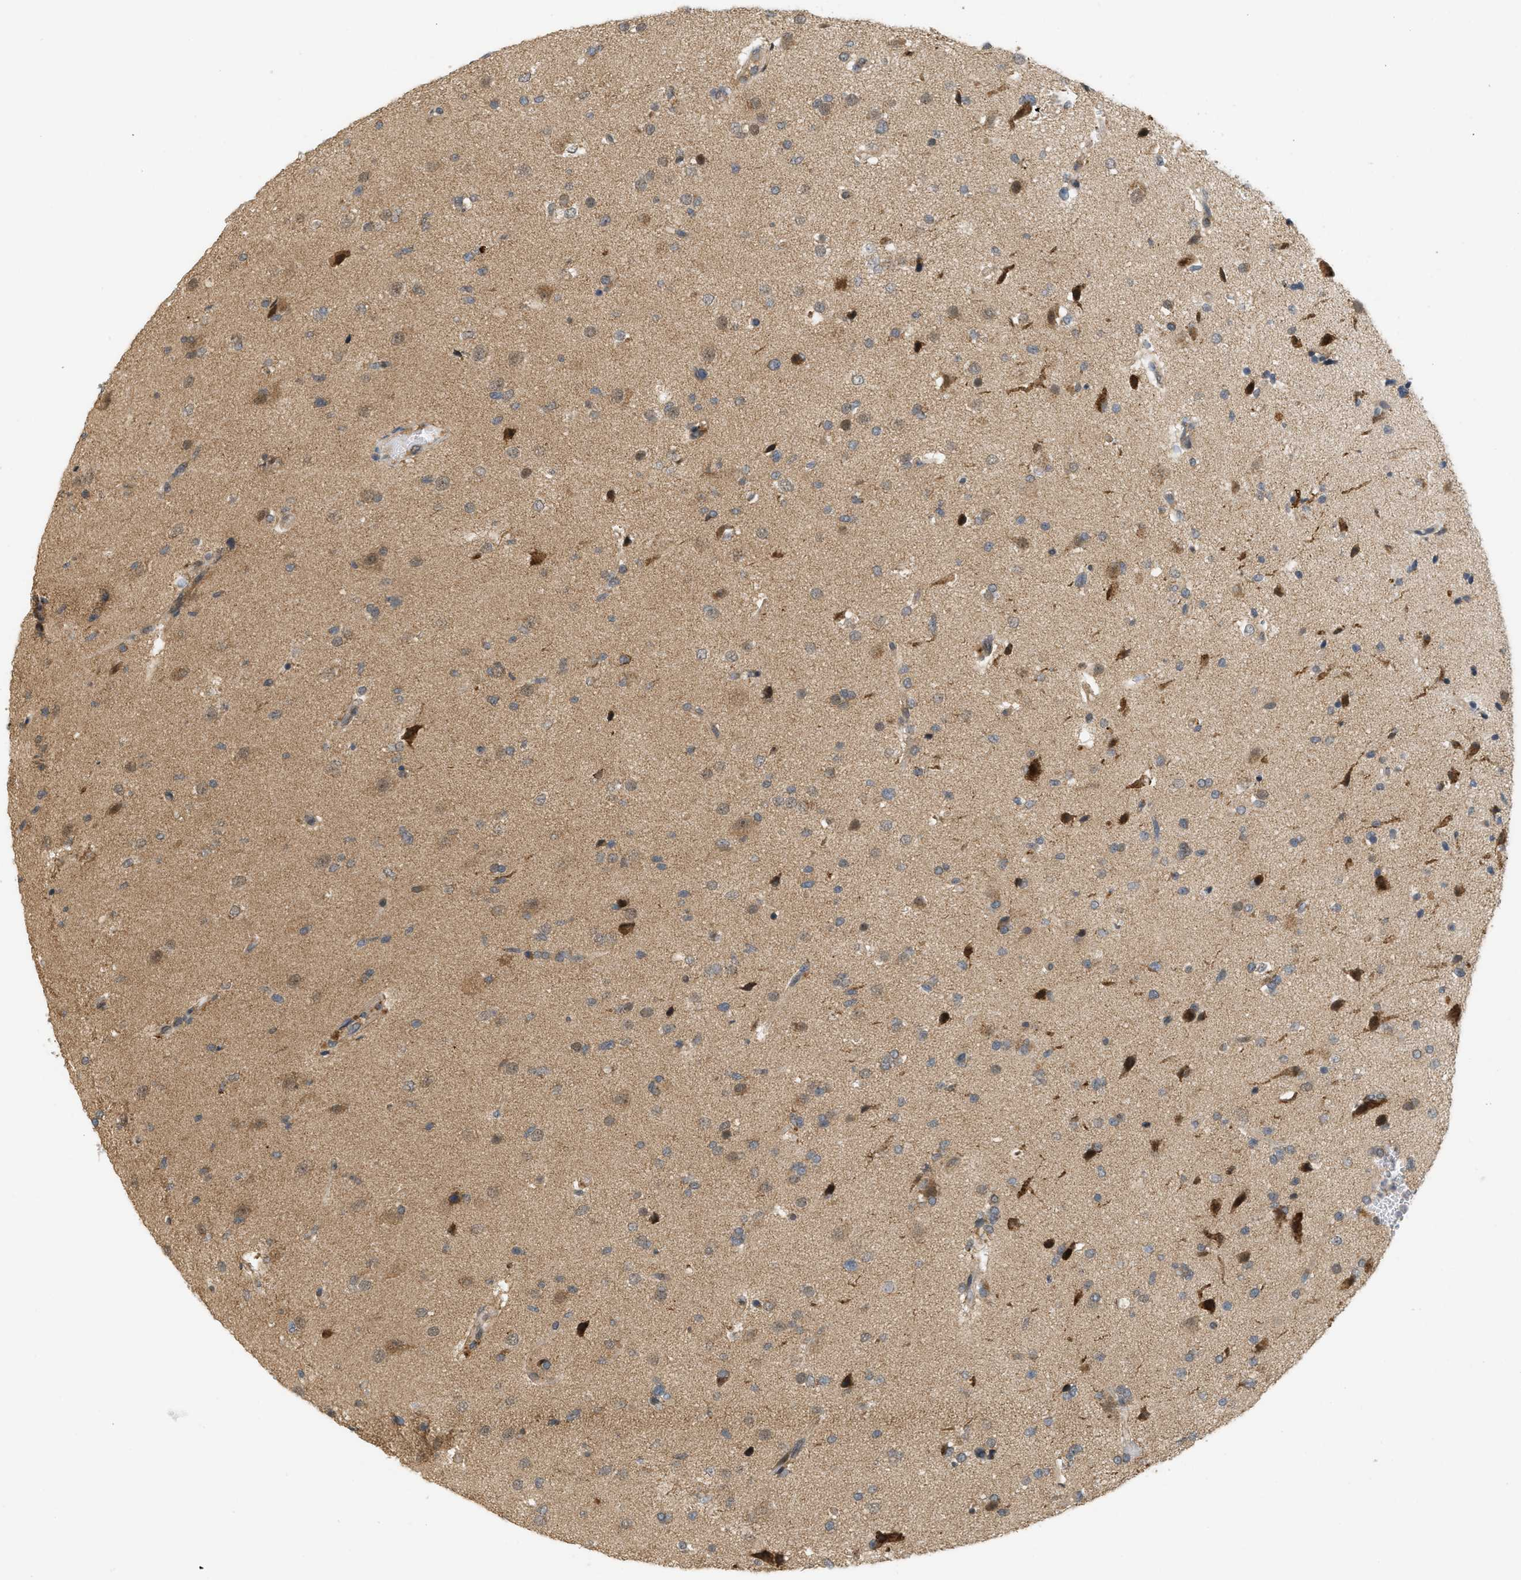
{"staining": {"intensity": "moderate", "quantity": "25%-75%", "location": "cytoplasmic/membranous"}, "tissue": "glioma", "cell_type": "Tumor cells", "image_type": "cancer", "snomed": [{"axis": "morphology", "description": "Glioma, malignant, High grade"}, {"axis": "topography", "description": "Brain"}], "caption": "Approximately 25%-75% of tumor cells in human glioma display moderate cytoplasmic/membranous protein positivity as visualized by brown immunohistochemical staining.", "gene": "PRKD1", "patient": {"sex": "male", "age": 33}}